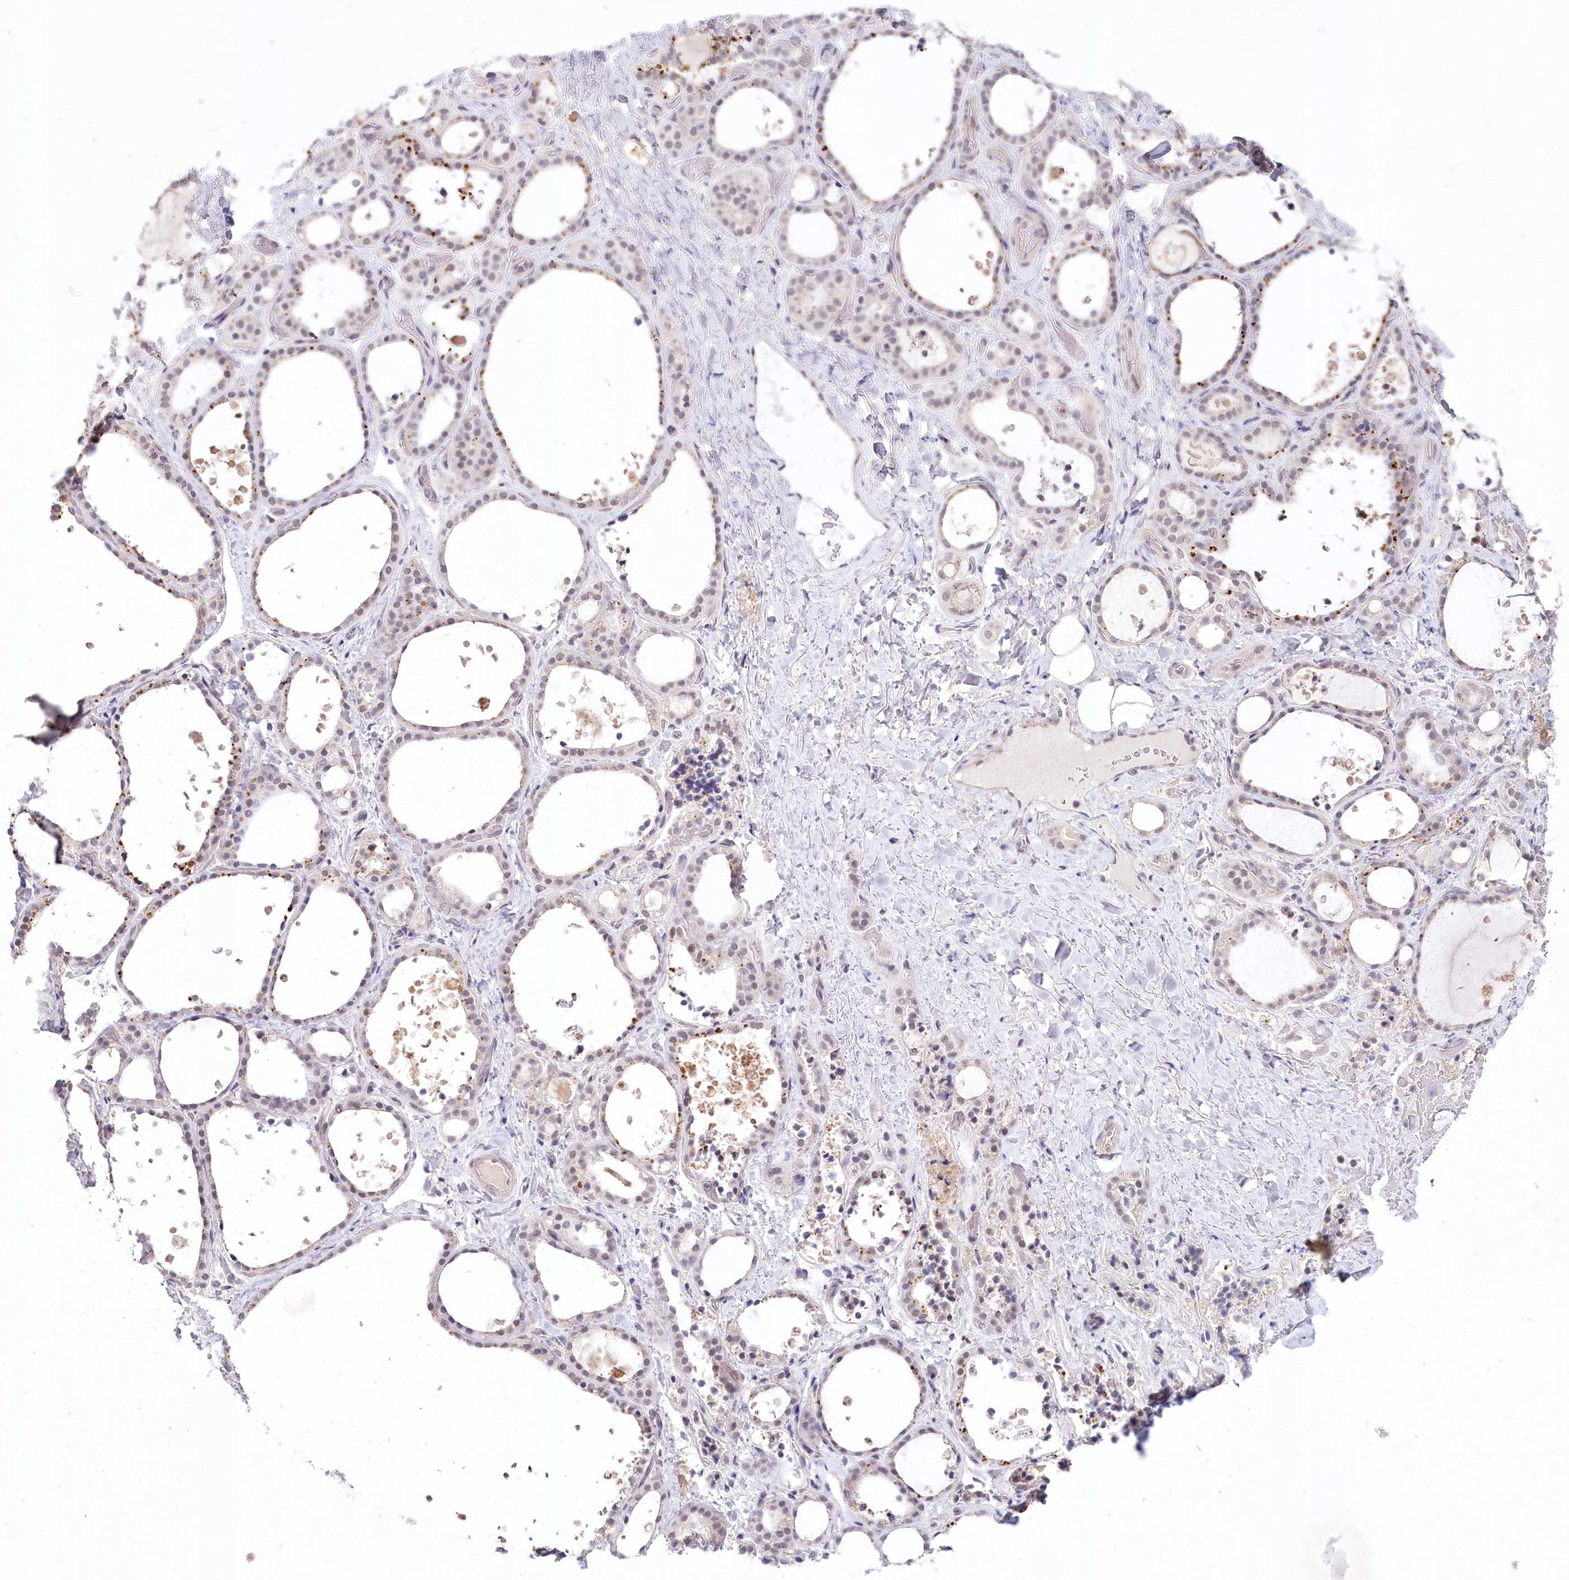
{"staining": {"intensity": "weak", "quantity": "<25%", "location": "cytoplasmic/membranous,nuclear"}, "tissue": "thyroid gland", "cell_type": "Glandular cells", "image_type": "normal", "snomed": [{"axis": "morphology", "description": "Normal tissue, NOS"}, {"axis": "topography", "description": "Thyroid gland"}], "caption": "Immunohistochemistry image of benign thyroid gland stained for a protein (brown), which reveals no expression in glandular cells. The staining is performed using DAB brown chromogen with nuclei counter-stained in using hematoxylin.", "gene": "AMTN", "patient": {"sex": "female", "age": 44}}